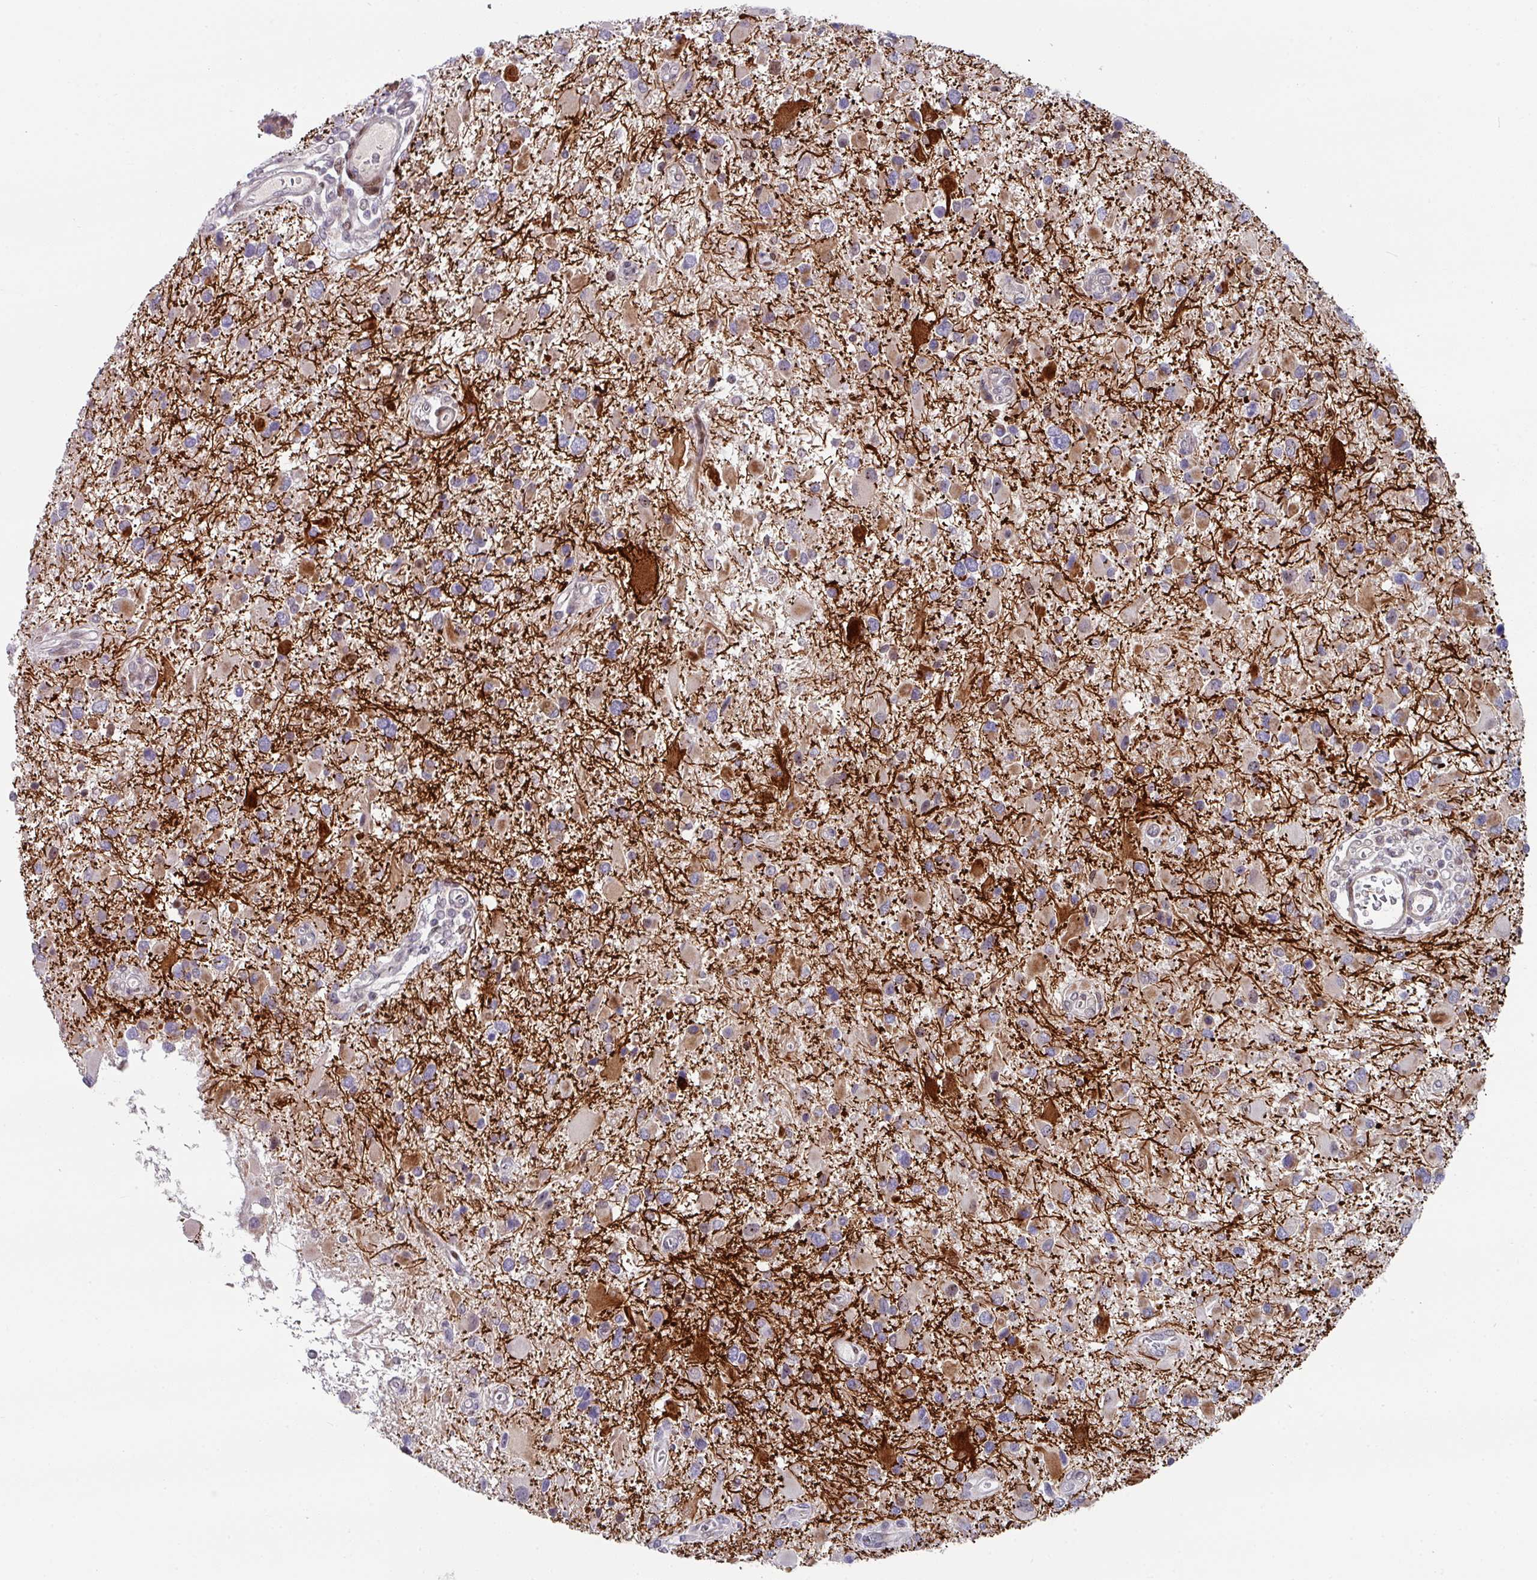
{"staining": {"intensity": "moderate", "quantity": "25%-75%", "location": "cytoplasmic/membranous"}, "tissue": "glioma", "cell_type": "Tumor cells", "image_type": "cancer", "snomed": [{"axis": "morphology", "description": "Glioma, malignant, High grade"}, {"axis": "topography", "description": "Brain"}], "caption": "Glioma tissue shows moderate cytoplasmic/membranous staining in about 25%-75% of tumor cells, visualized by immunohistochemistry.", "gene": "CBX7", "patient": {"sex": "male", "age": 53}}